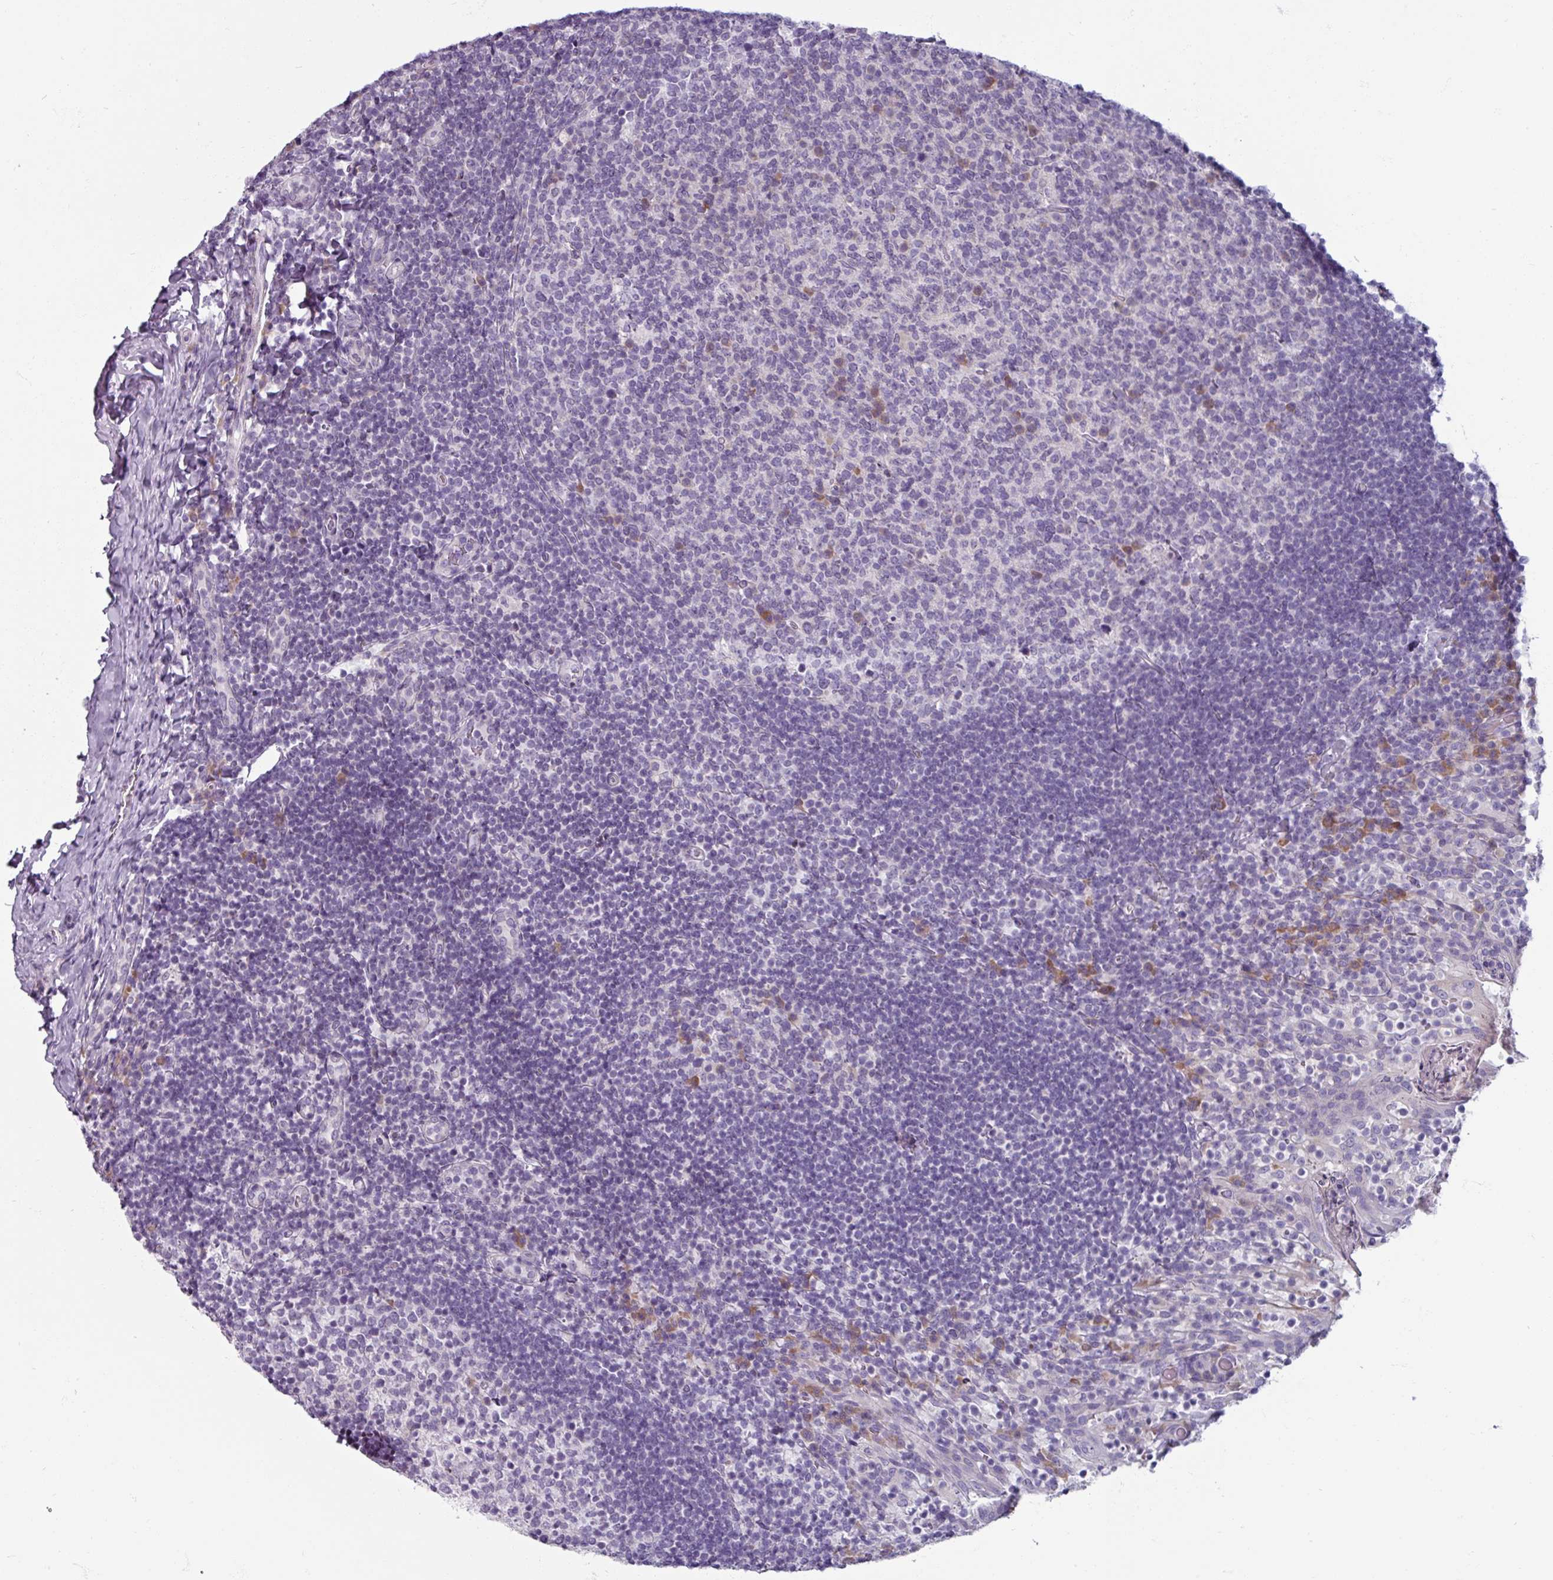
{"staining": {"intensity": "moderate", "quantity": "<25%", "location": "cytoplasmic/membranous"}, "tissue": "tonsil", "cell_type": "Germinal center cells", "image_type": "normal", "snomed": [{"axis": "morphology", "description": "Normal tissue, NOS"}, {"axis": "topography", "description": "Tonsil"}], "caption": "Brown immunohistochemical staining in unremarkable tonsil displays moderate cytoplasmic/membranous expression in approximately <25% of germinal center cells.", "gene": "SMIM11", "patient": {"sex": "female", "age": 10}}